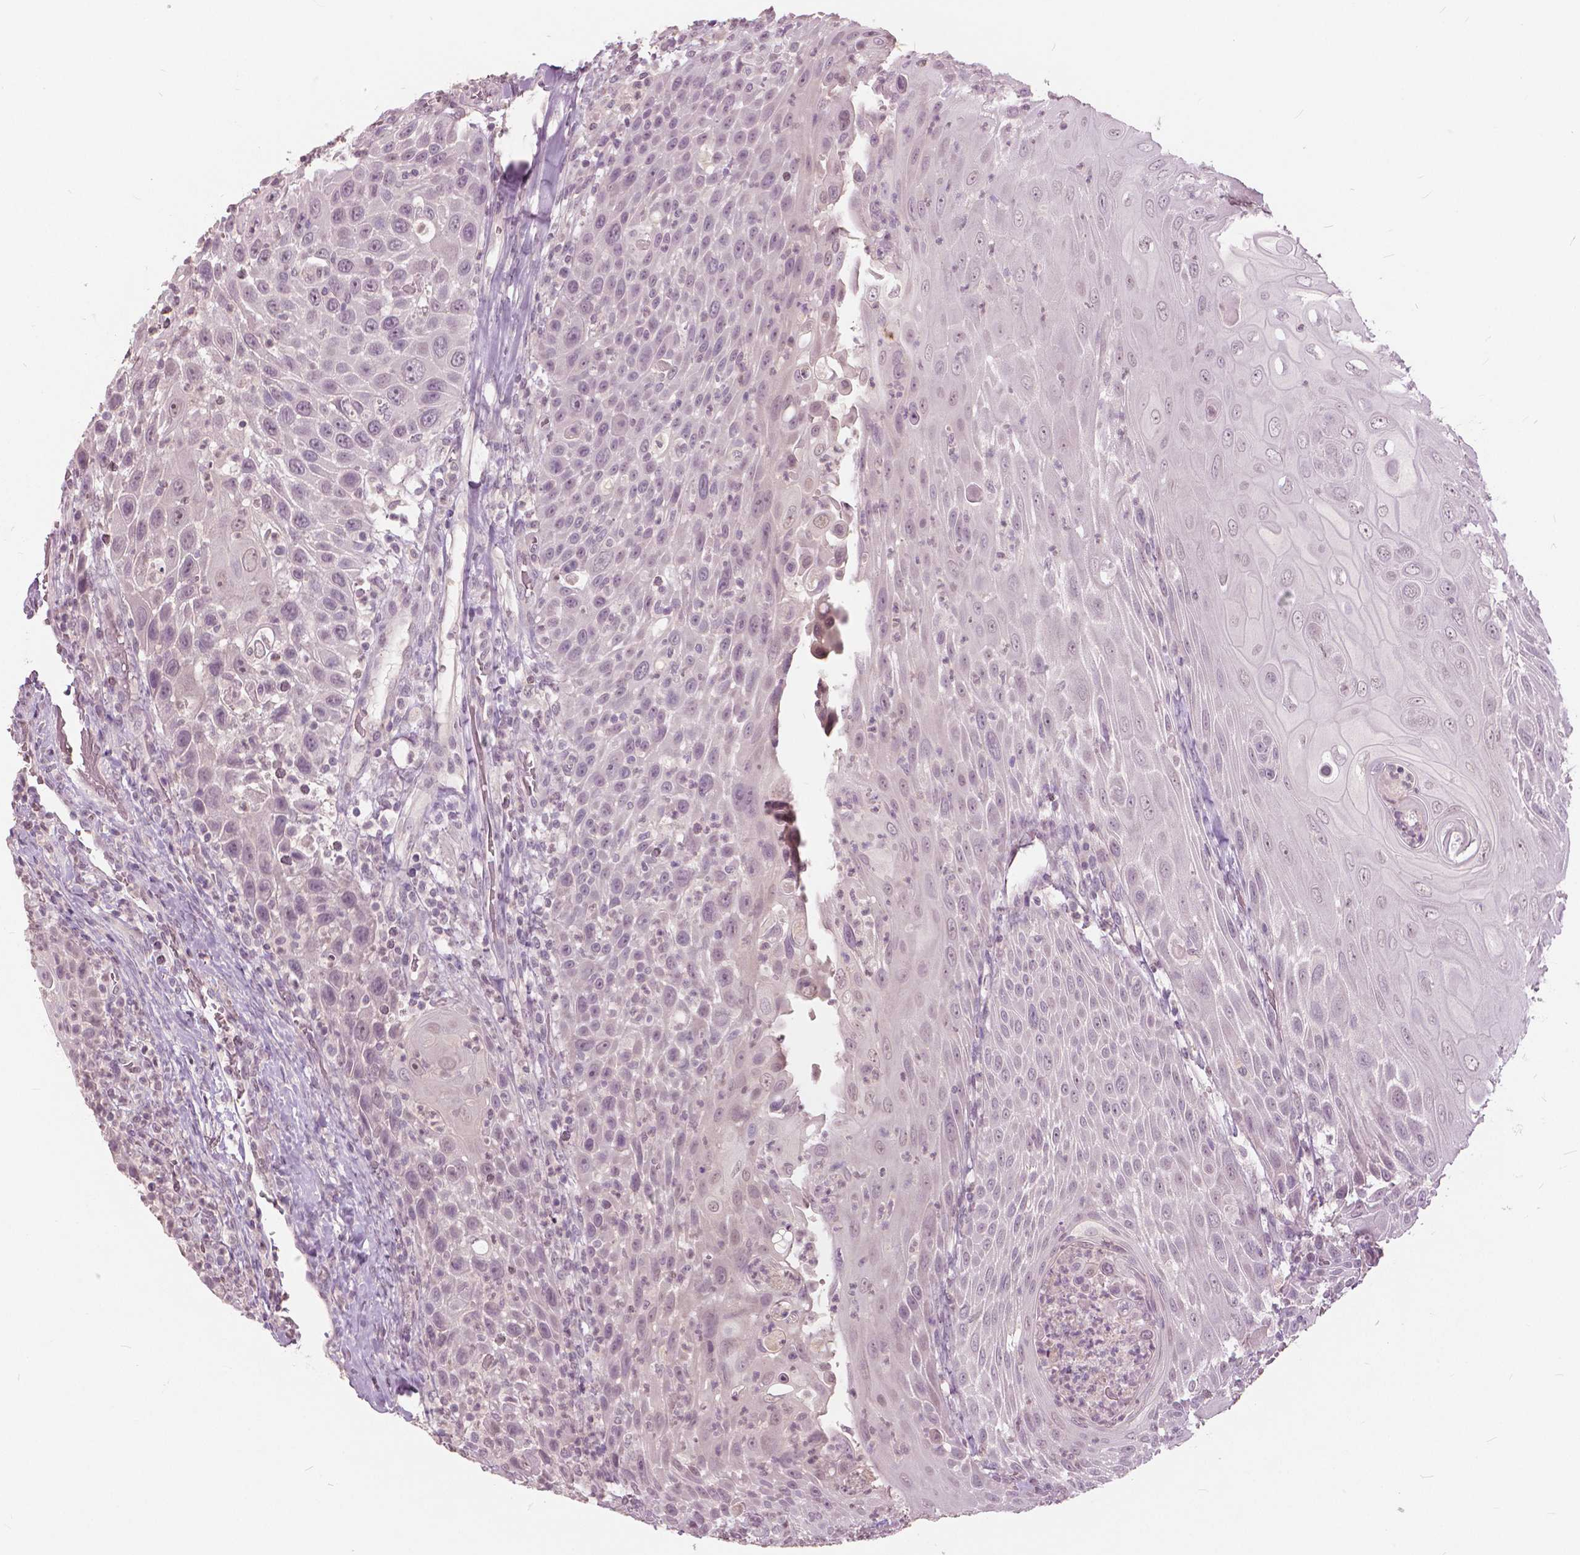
{"staining": {"intensity": "negative", "quantity": "none", "location": "none"}, "tissue": "head and neck cancer", "cell_type": "Tumor cells", "image_type": "cancer", "snomed": [{"axis": "morphology", "description": "Squamous cell carcinoma, NOS"}, {"axis": "topography", "description": "Head-Neck"}], "caption": "Micrograph shows no significant protein staining in tumor cells of head and neck cancer (squamous cell carcinoma).", "gene": "NANOG", "patient": {"sex": "male", "age": 69}}